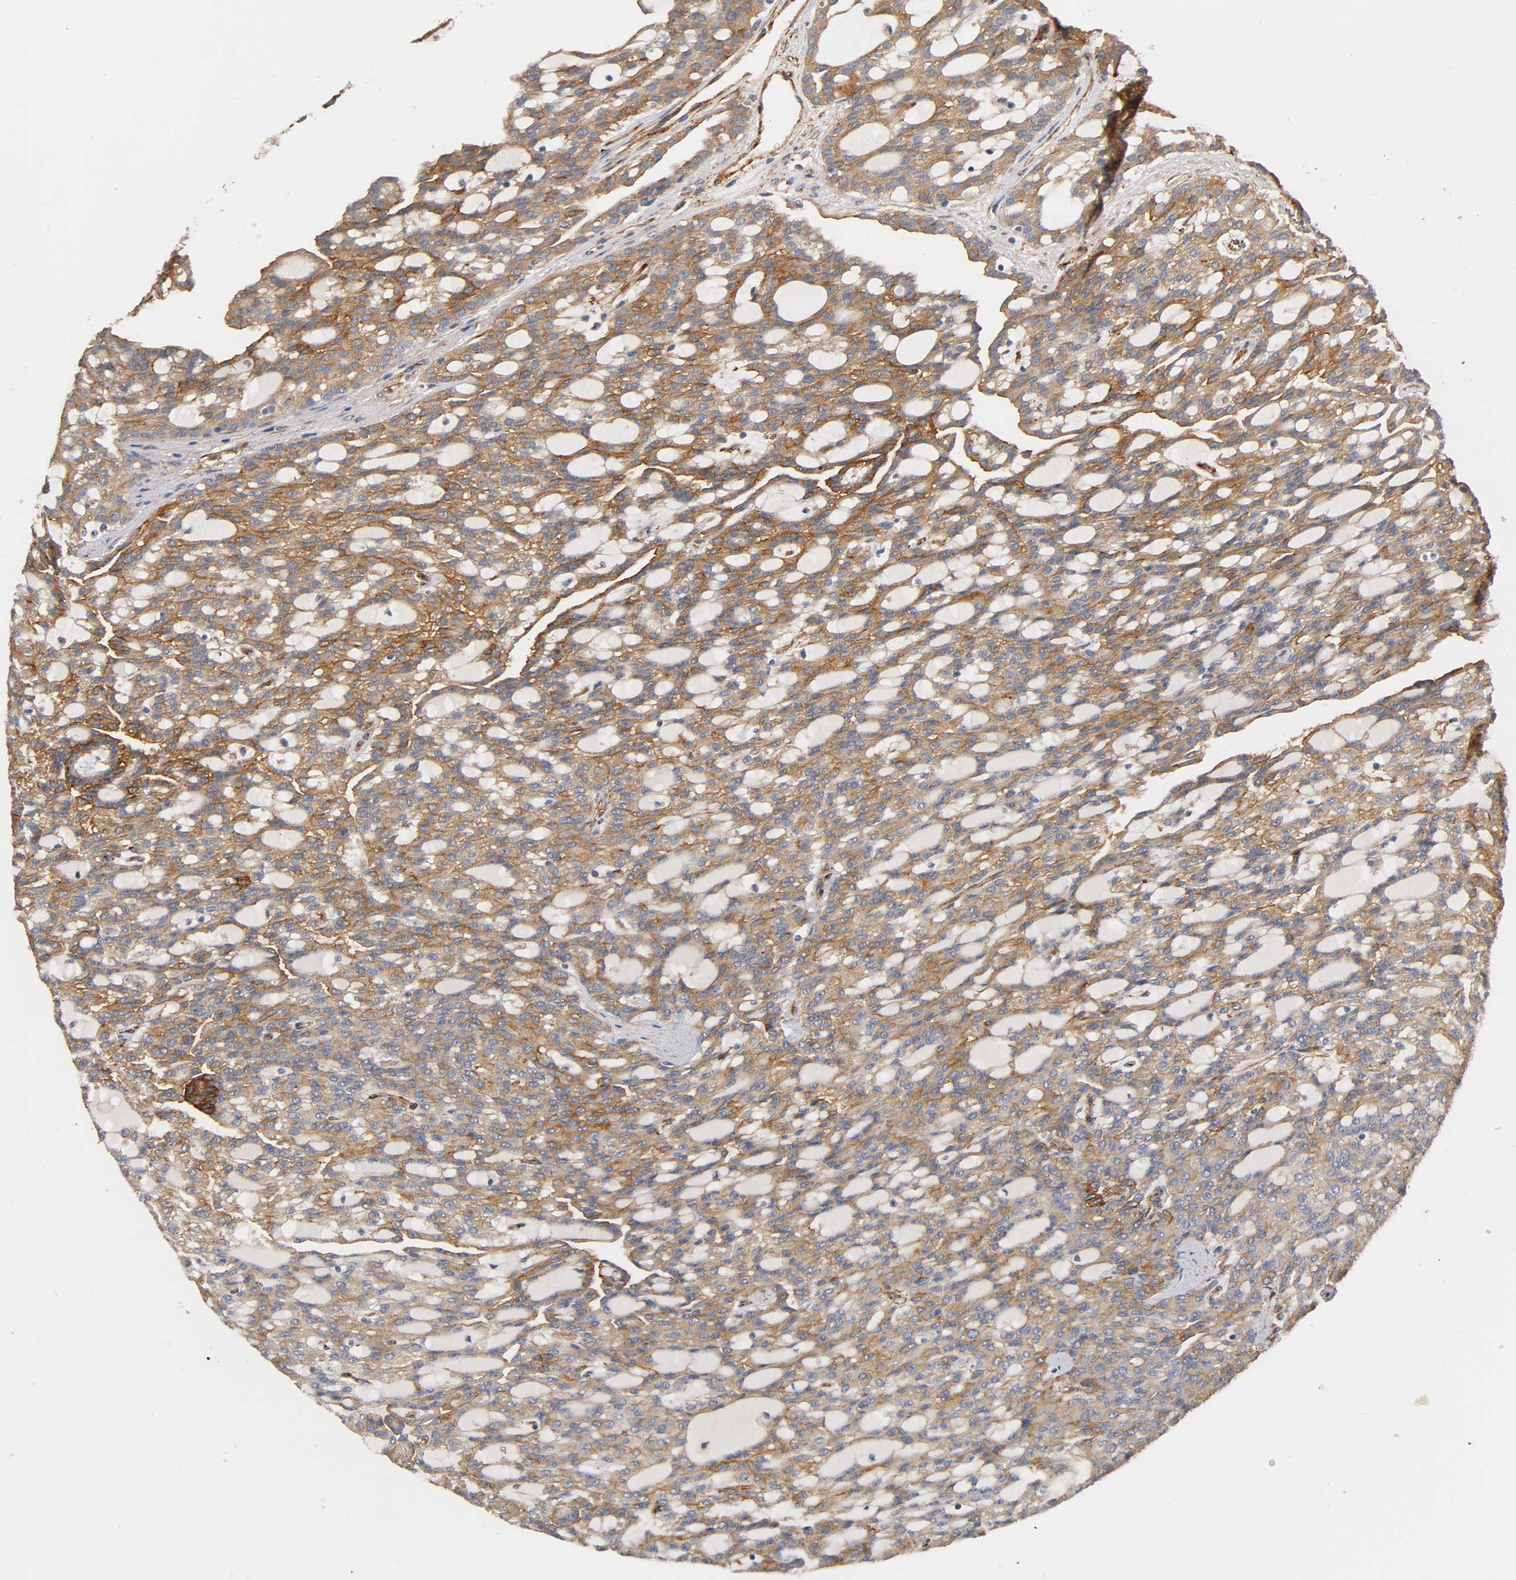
{"staining": {"intensity": "moderate", "quantity": ">75%", "location": "cytoplasmic/membranous"}, "tissue": "renal cancer", "cell_type": "Tumor cells", "image_type": "cancer", "snomed": [{"axis": "morphology", "description": "Adenocarcinoma, NOS"}, {"axis": "topography", "description": "Kidney"}], "caption": "Moderate cytoplasmic/membranous positivity is present in about >75% of tumor cells in adenocarcinoma (renal). Immunohistochemistry (ihc) stains the protein of interest in brown and the nuclei are stained blue.", "gene": "IFITM3", "patient": {"sex": "male", "age": 63}}